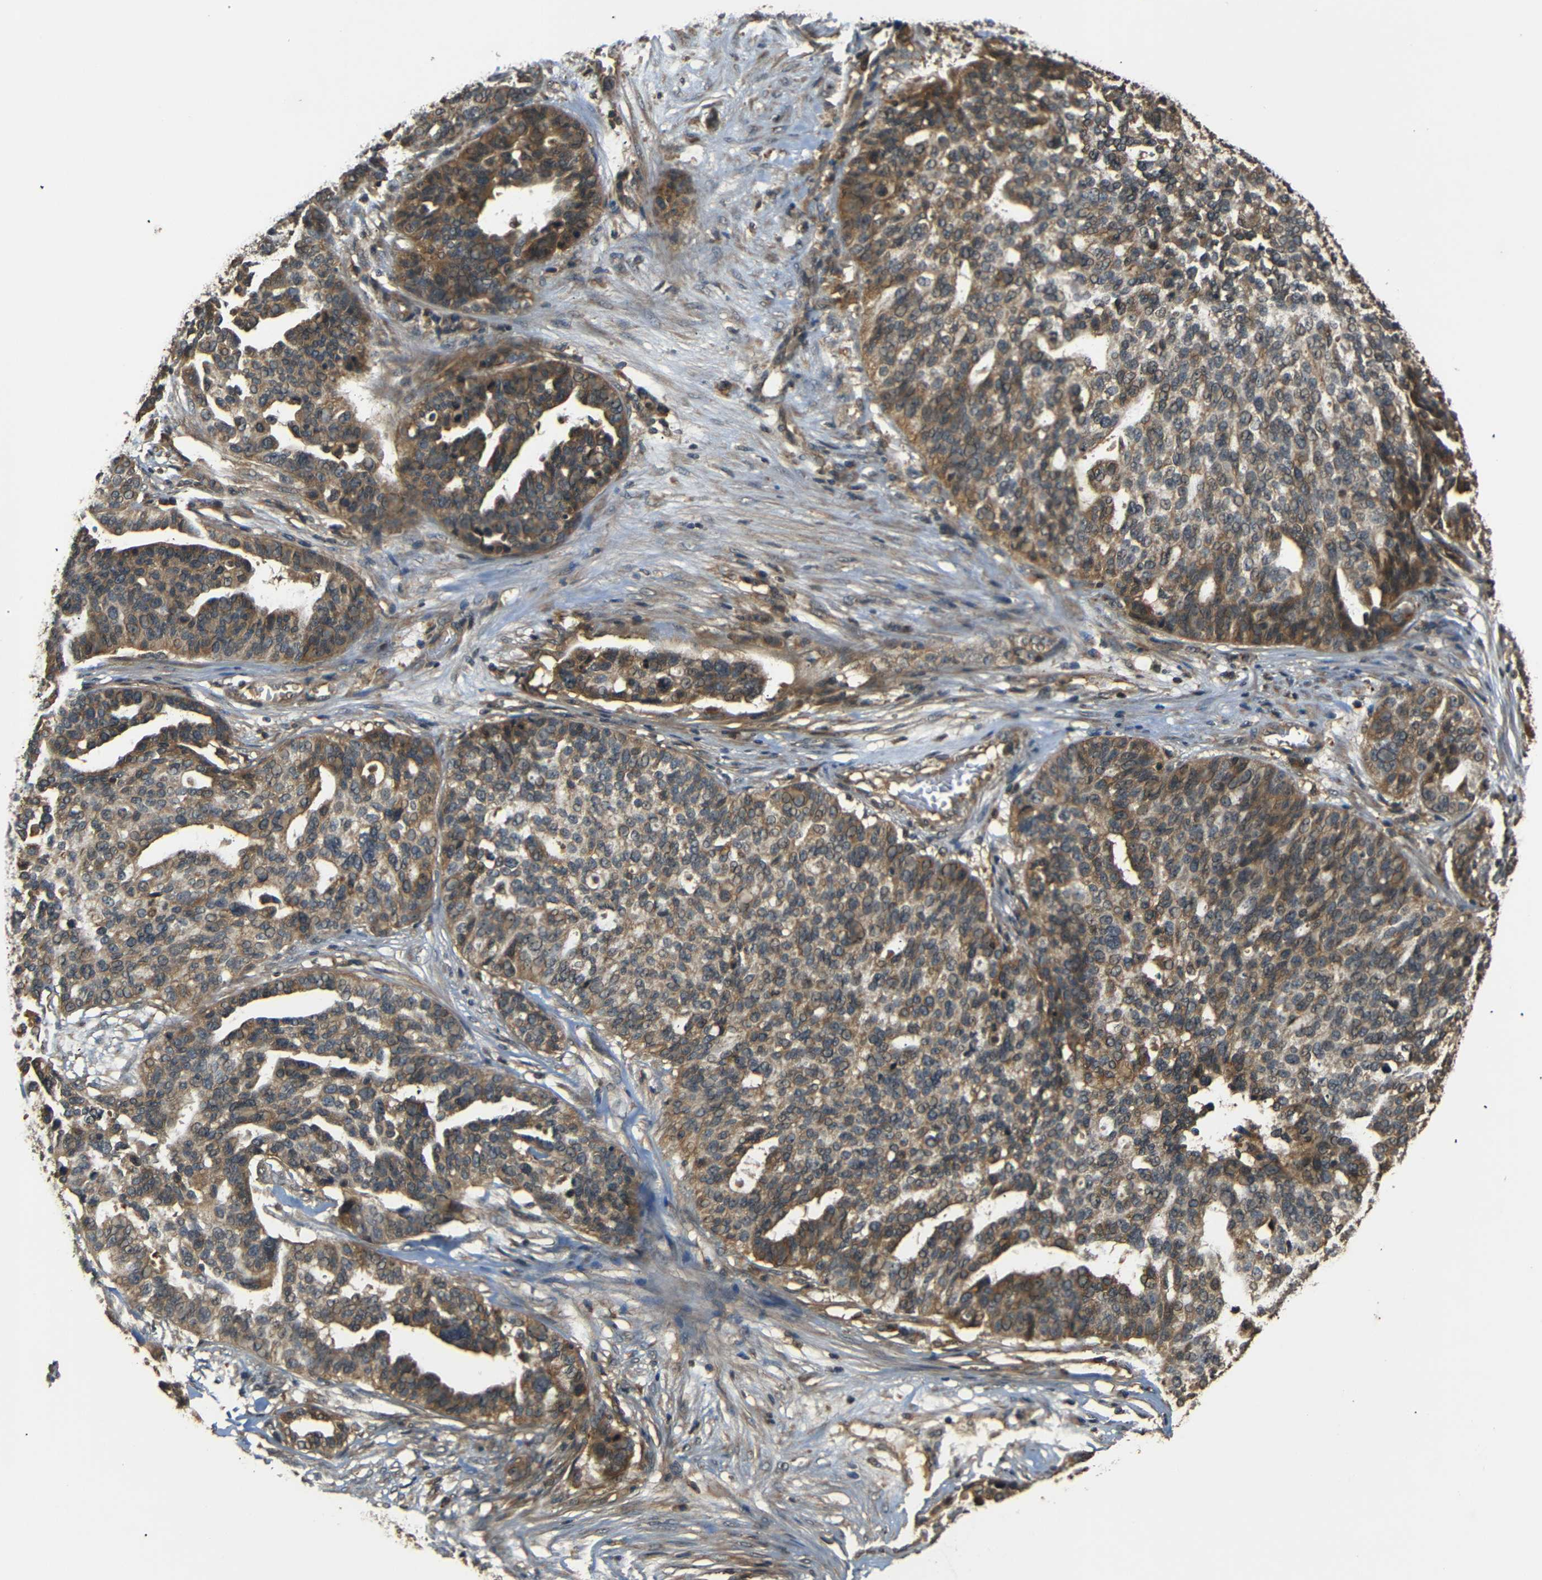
{"staining": {"intensity": "moderate", "quantity": ">75%", "location": "cytoplasmic/membranous"}, "tissue": "ovarian cancer", "cell_type": "Tumor cells", "image_type": "cancer", "snomed": [{"axis": "morphology", "description": "Cystadenocarcinoma, serous, NOS"}, {"axis": "topography", "description": "Ovary"}], "caption": "The histopathology image shows staining of ovarian cancer, revealing moderate cytoplasmic/membranous protein staining (brown color) within tumor cells.", "gene": "TANK", "patient": {"sex": "female", "age": 59}}